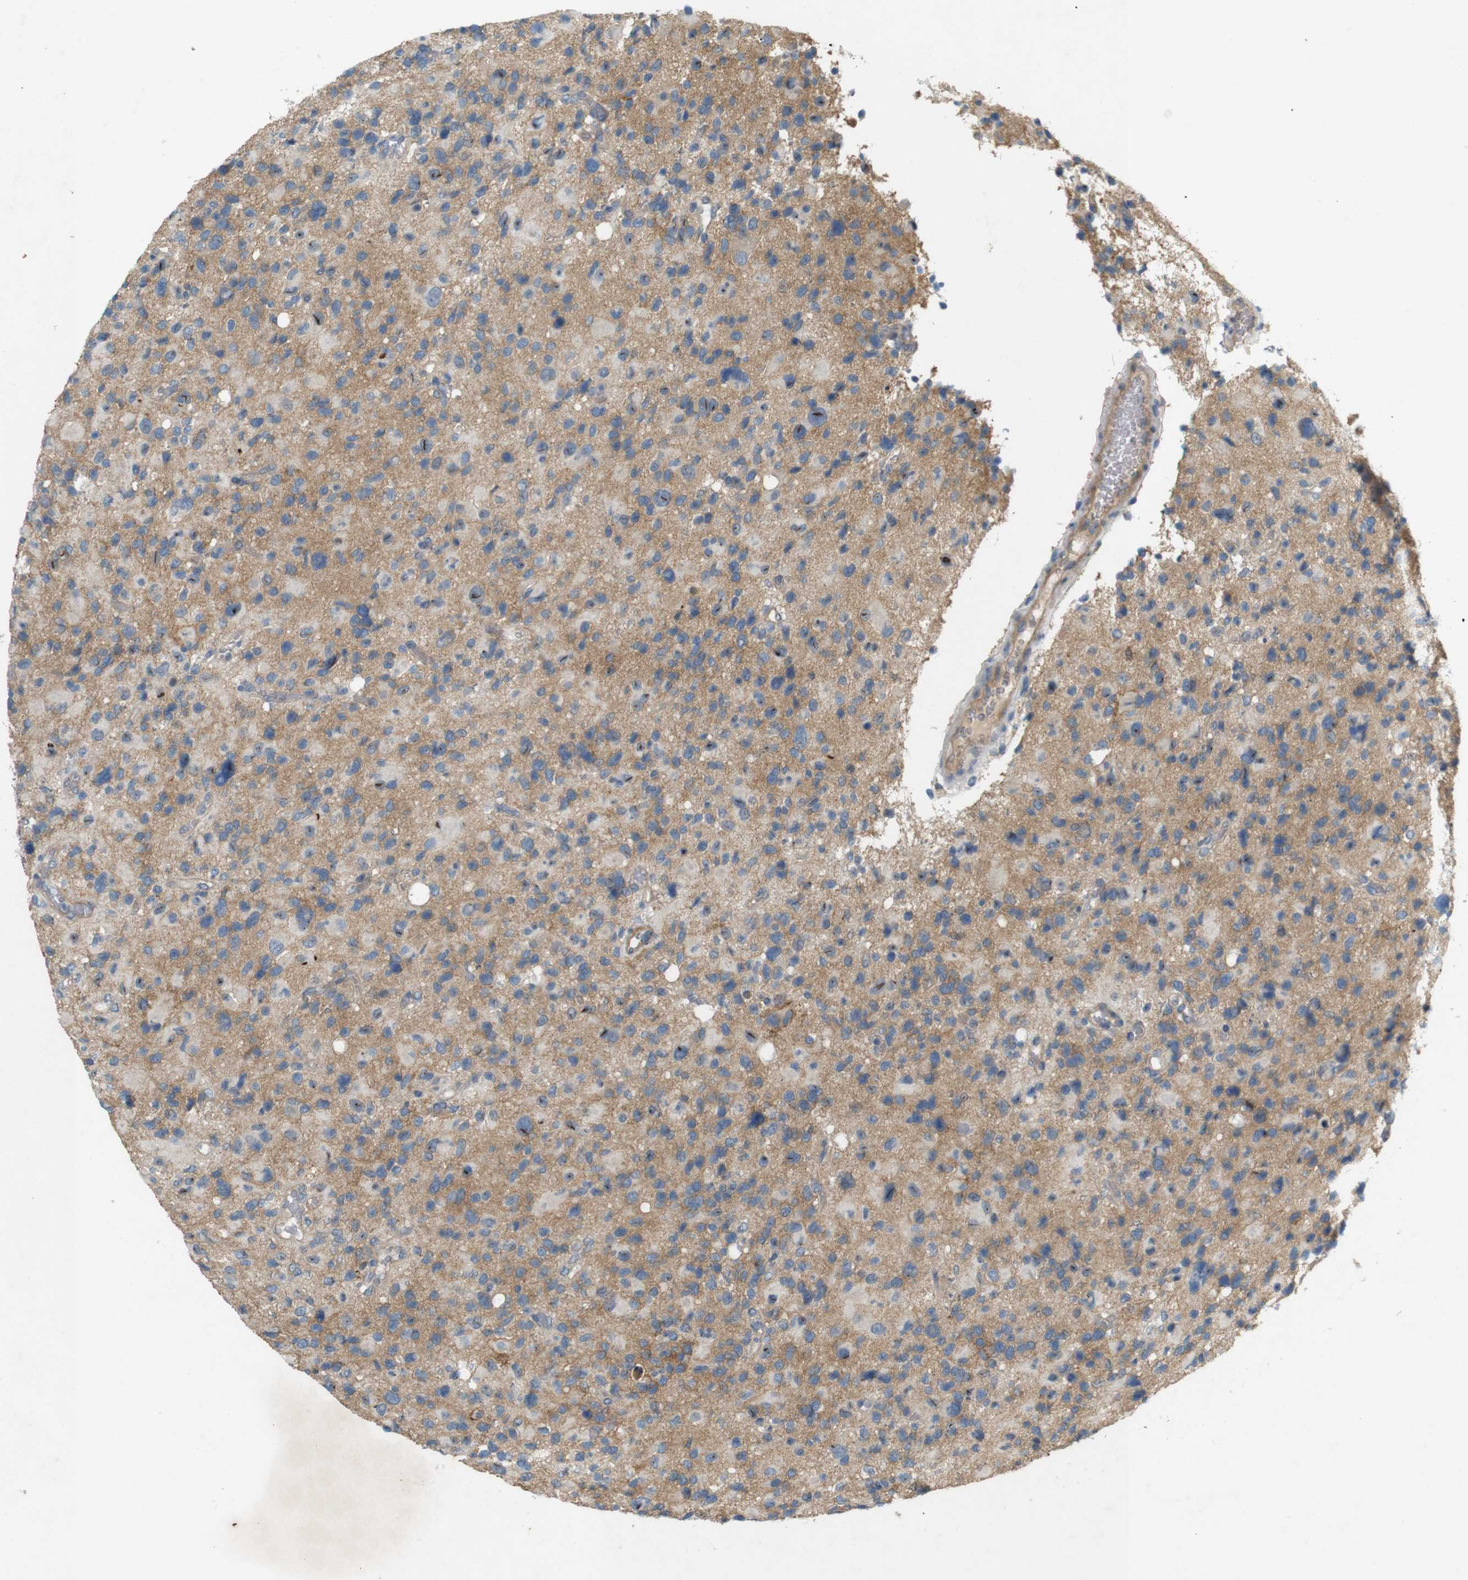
{"staining": {"intensity": "moderate", "quantity": "<25%", "location": "nuclear"}, "tissue": "glioma", "cell_type": "Tumor cells", "image_type": "cancer", "snomed": [{"axis": "morphology", "description": "Glioma, malignant, High grade"}, {"axis": "topography", "description": "Brain"}], "caption": "Immunohistochemistry (IHC) of high-grade glioma (malignant) displays low levels of moderate nuclear expression in about <25% of tumor cells.", "gene": "PVR", "patient": {"sex": "male", "age": 48}}